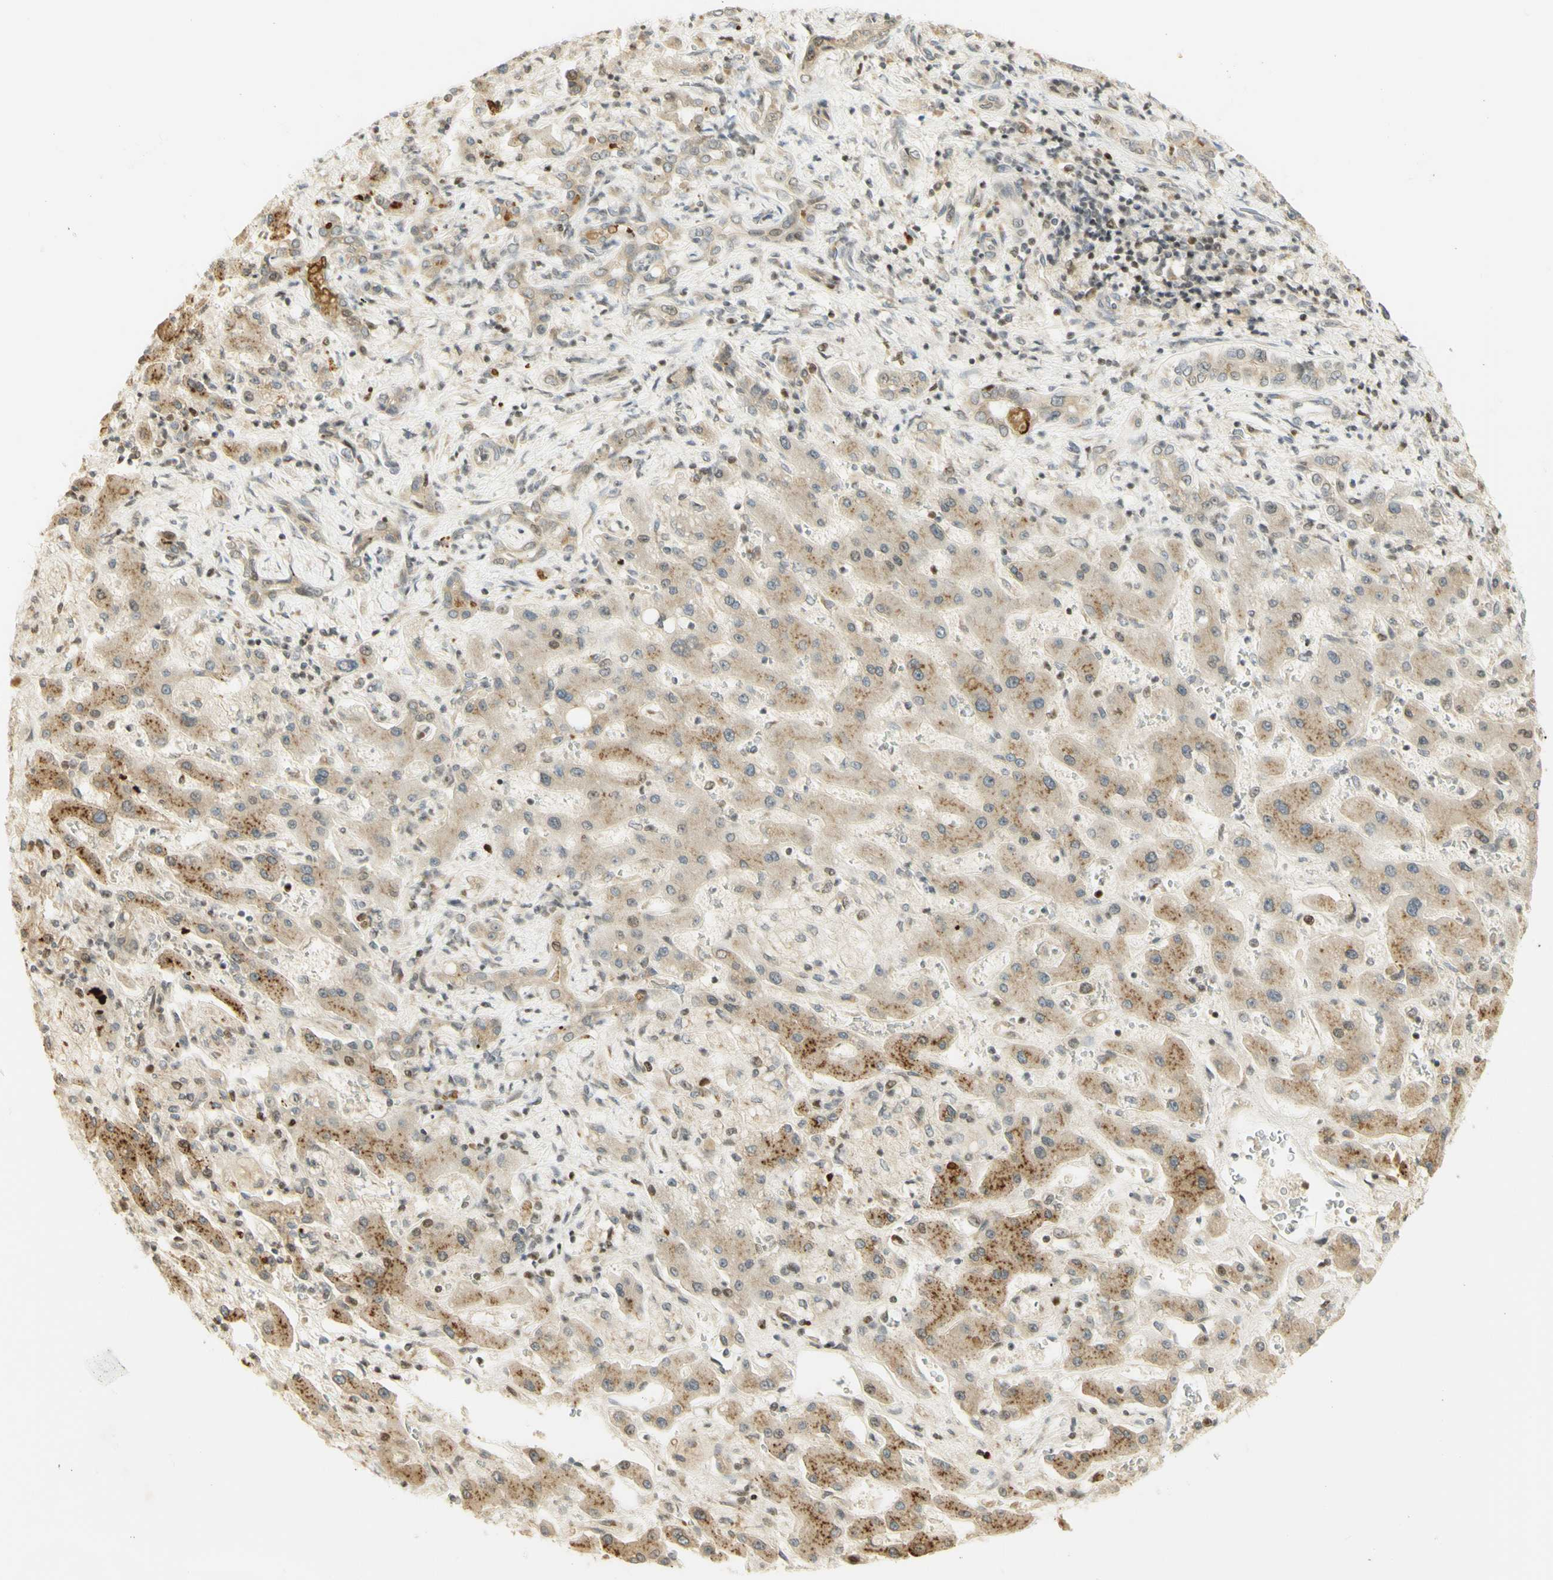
{"staining": {"intensity": "weak", "quantity": ">75%", "location": "cytoplasmic/membranous"}, "tissue": "liver cancer", "cell_type": "Tumor cells", "image_type": "cancer", "snomed": [{"axis": "morphology", "description": "Cholangiocarcinoma"}, {"axis": "topography", "description": "Liver"}], "caption": "Liver cancer stained for a protein demonstrates weak cytoplasmic/membranous positivity in tumor cells. The staining is performed using DAB brown chromogen to label protein expression. The nuclei are counter-stained blue using hematoxylin.", "gene": "KIF11", "patient": {"sex": "male", "age": 50}}